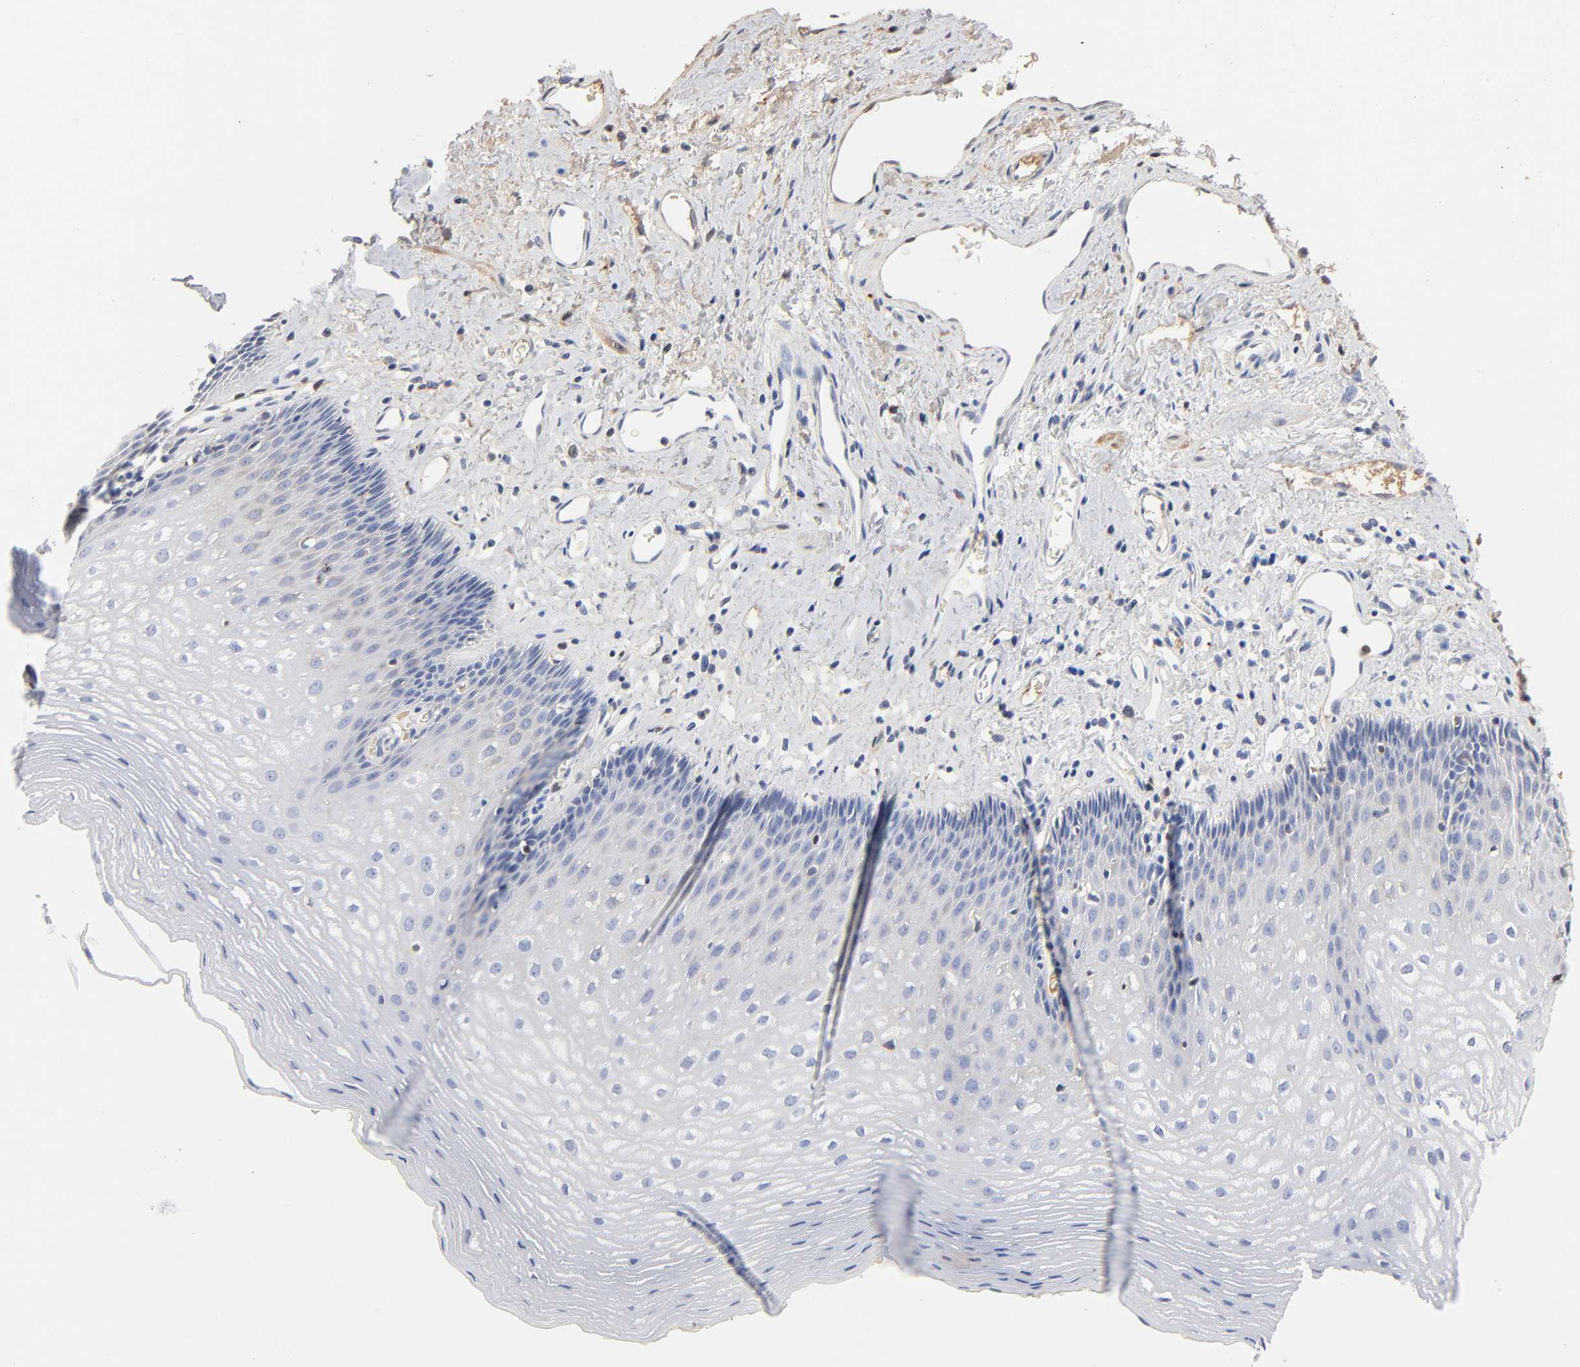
{"staining": {"intensity": "negative", "quantity": "none", "location": "none"}, "tissue": "esophagus", "cell_type": "Squamous epithelial cells", "image_type": "normal", "snomed": [{"axis": "morphology", "description": "Normal tissue, NOS"}, {"axis": "topography", "description": "Esophagus"}], "caption": "Immunohistochemical staining of benign esophagus shows no significant positivity in squamous epithelial cells.", "gene": "SERPINA4", "patient": {"sex": "female", "age": 70}}